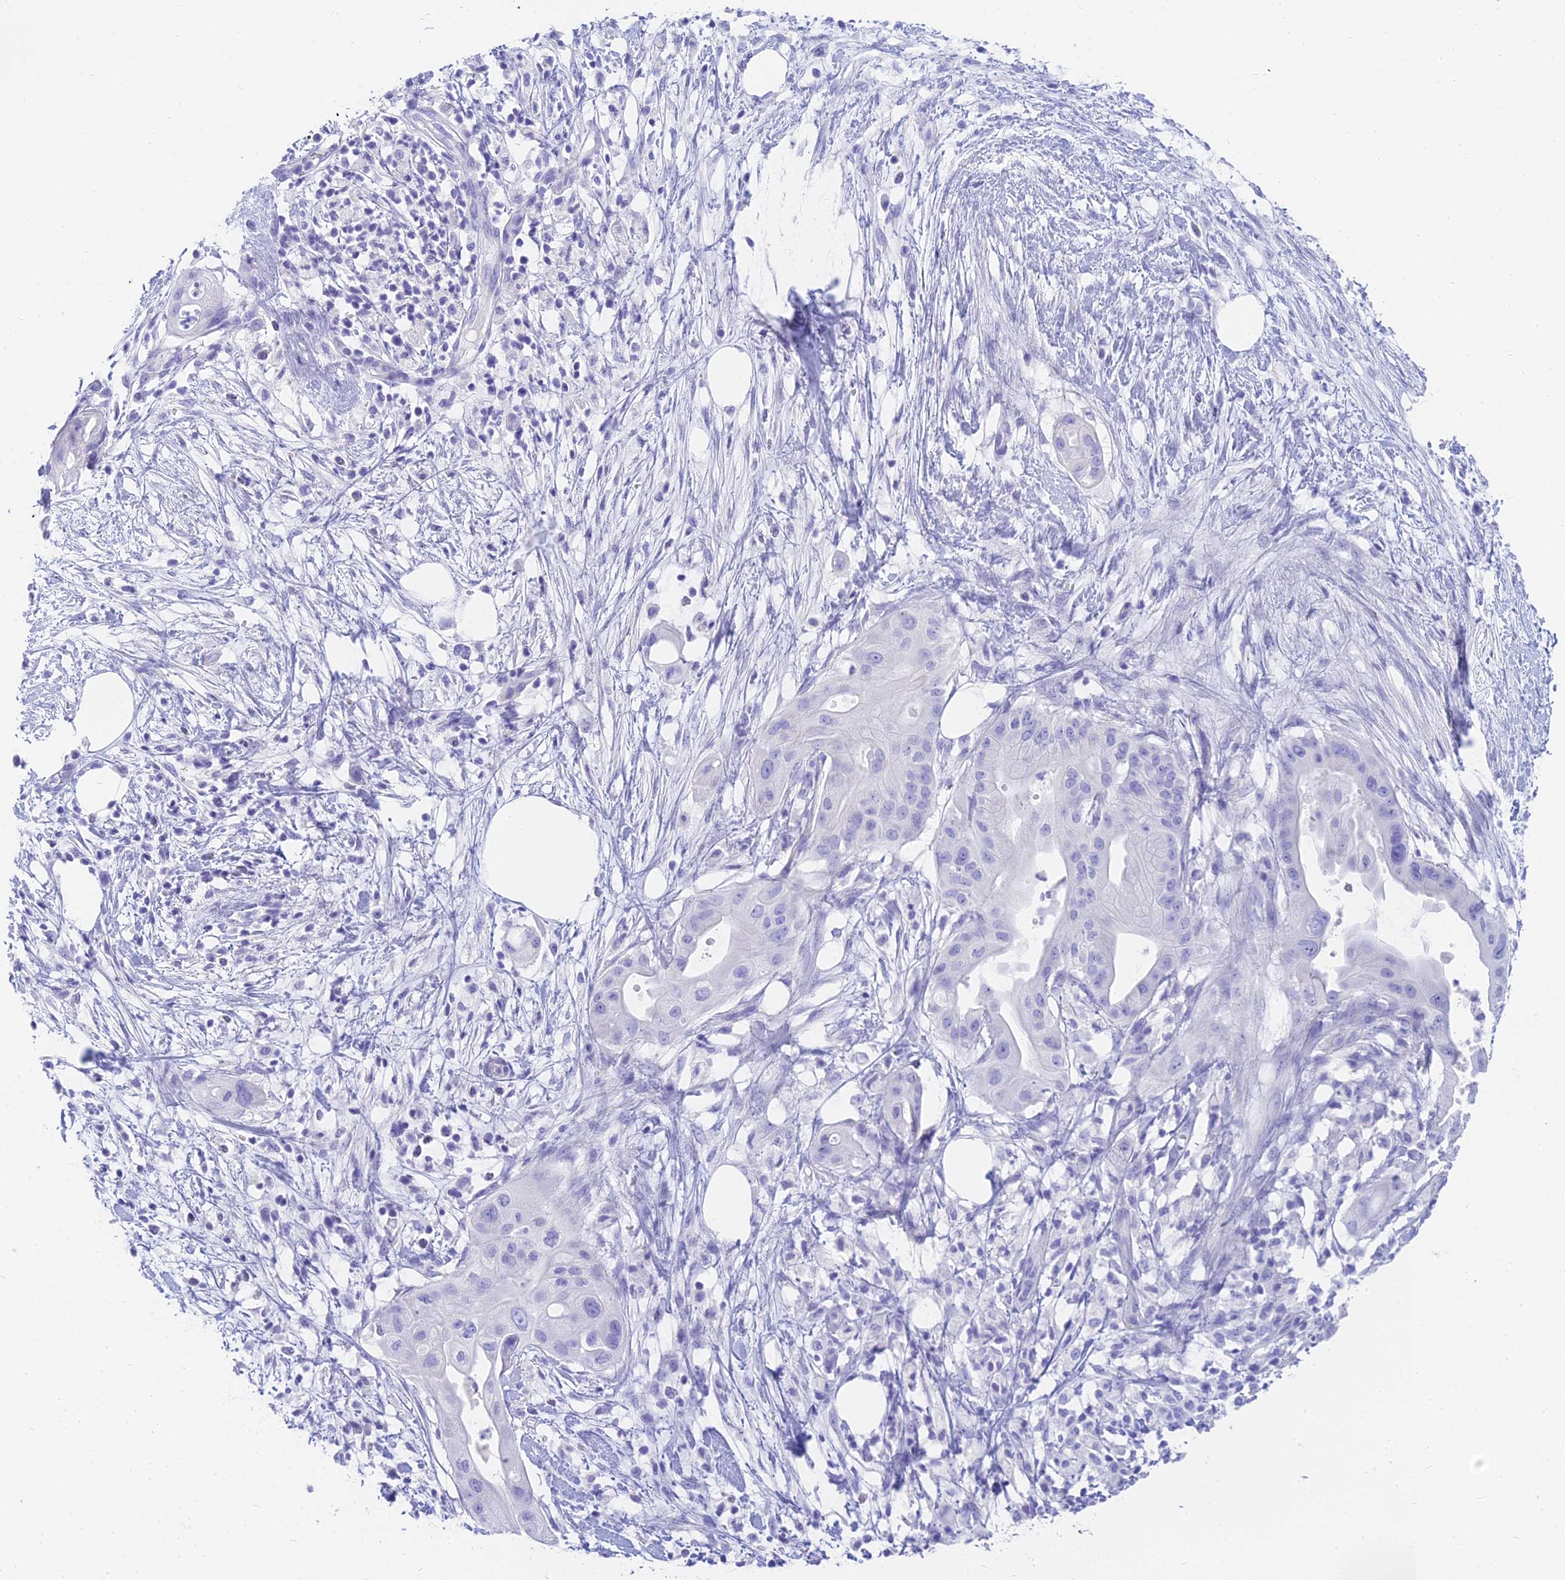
{"staining": {"intensity": "negative", "quantity": "none", "location": "none"}, "tissue": "pancreatic cancer", "cell_type": "Tumor cells", "image_type": "cancer", "snomed": [{"axis": "morphology", "description": "Adenocarcinoma, NOS"}, {"axis": "topography", "description": "Pancreas"}], "caption": "The IHC micrograph has no significant staining in tumor cells of pancreatic adenocarcinoma tissue.", "gene": "SLC36A2", "patient": {"sex": "male", "age": 68}}